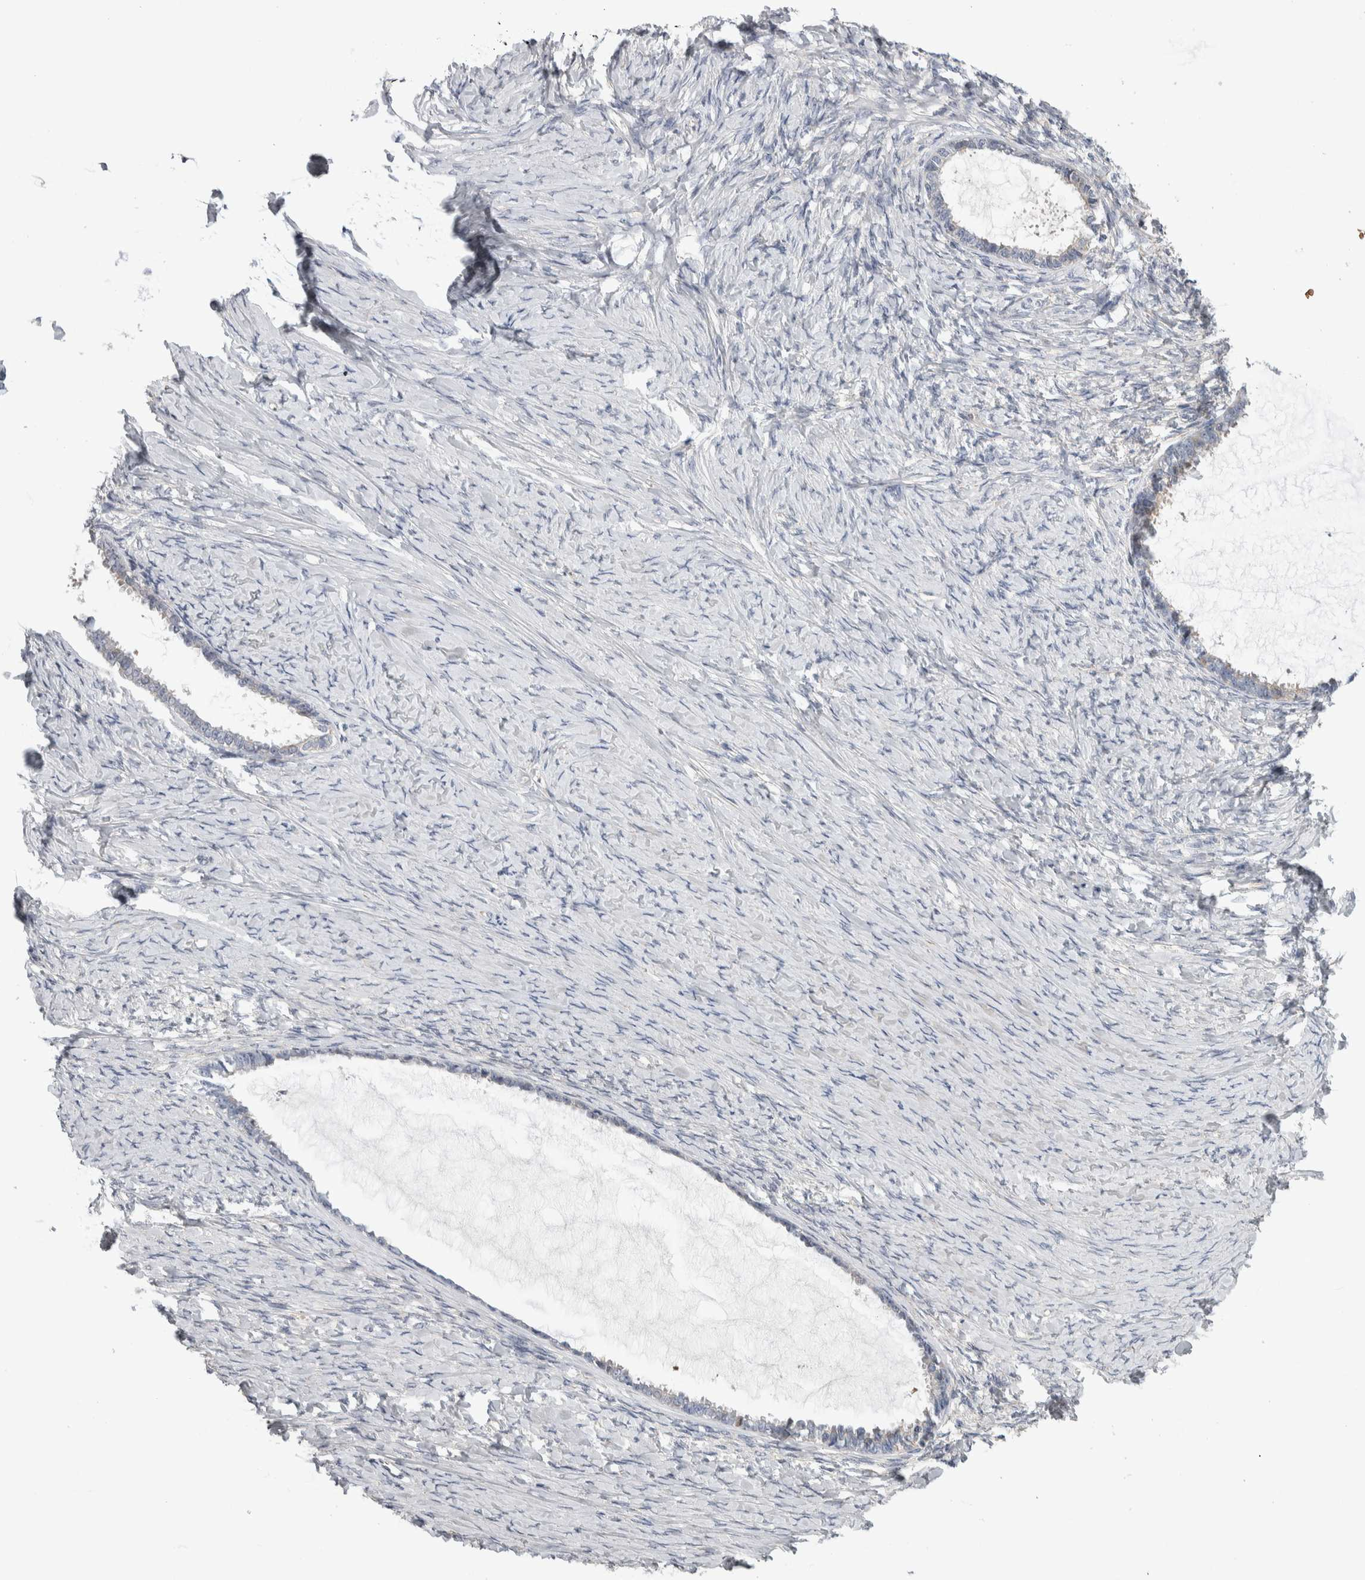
{"staining": {"intensity": "negative", "quantity": "none", "location": "none"}, "tissue": "ovarian cancer", "cell_type": "Tumor cells", "image_type": "cancer", "snomed": [{"axis": "morphology", "description": "Cystadenocarcinoma, serous, NOS"}, {"axis": "topography", "description": "Ovary"}], "caption": "A high-resolution photomicrograph shows IHC staining of ovarian serous cystadenocarcinoma, which displays no significant positivity in tumor cells.", "gene": "IBTK", "patient": {"sex": "female", "age": 79}}